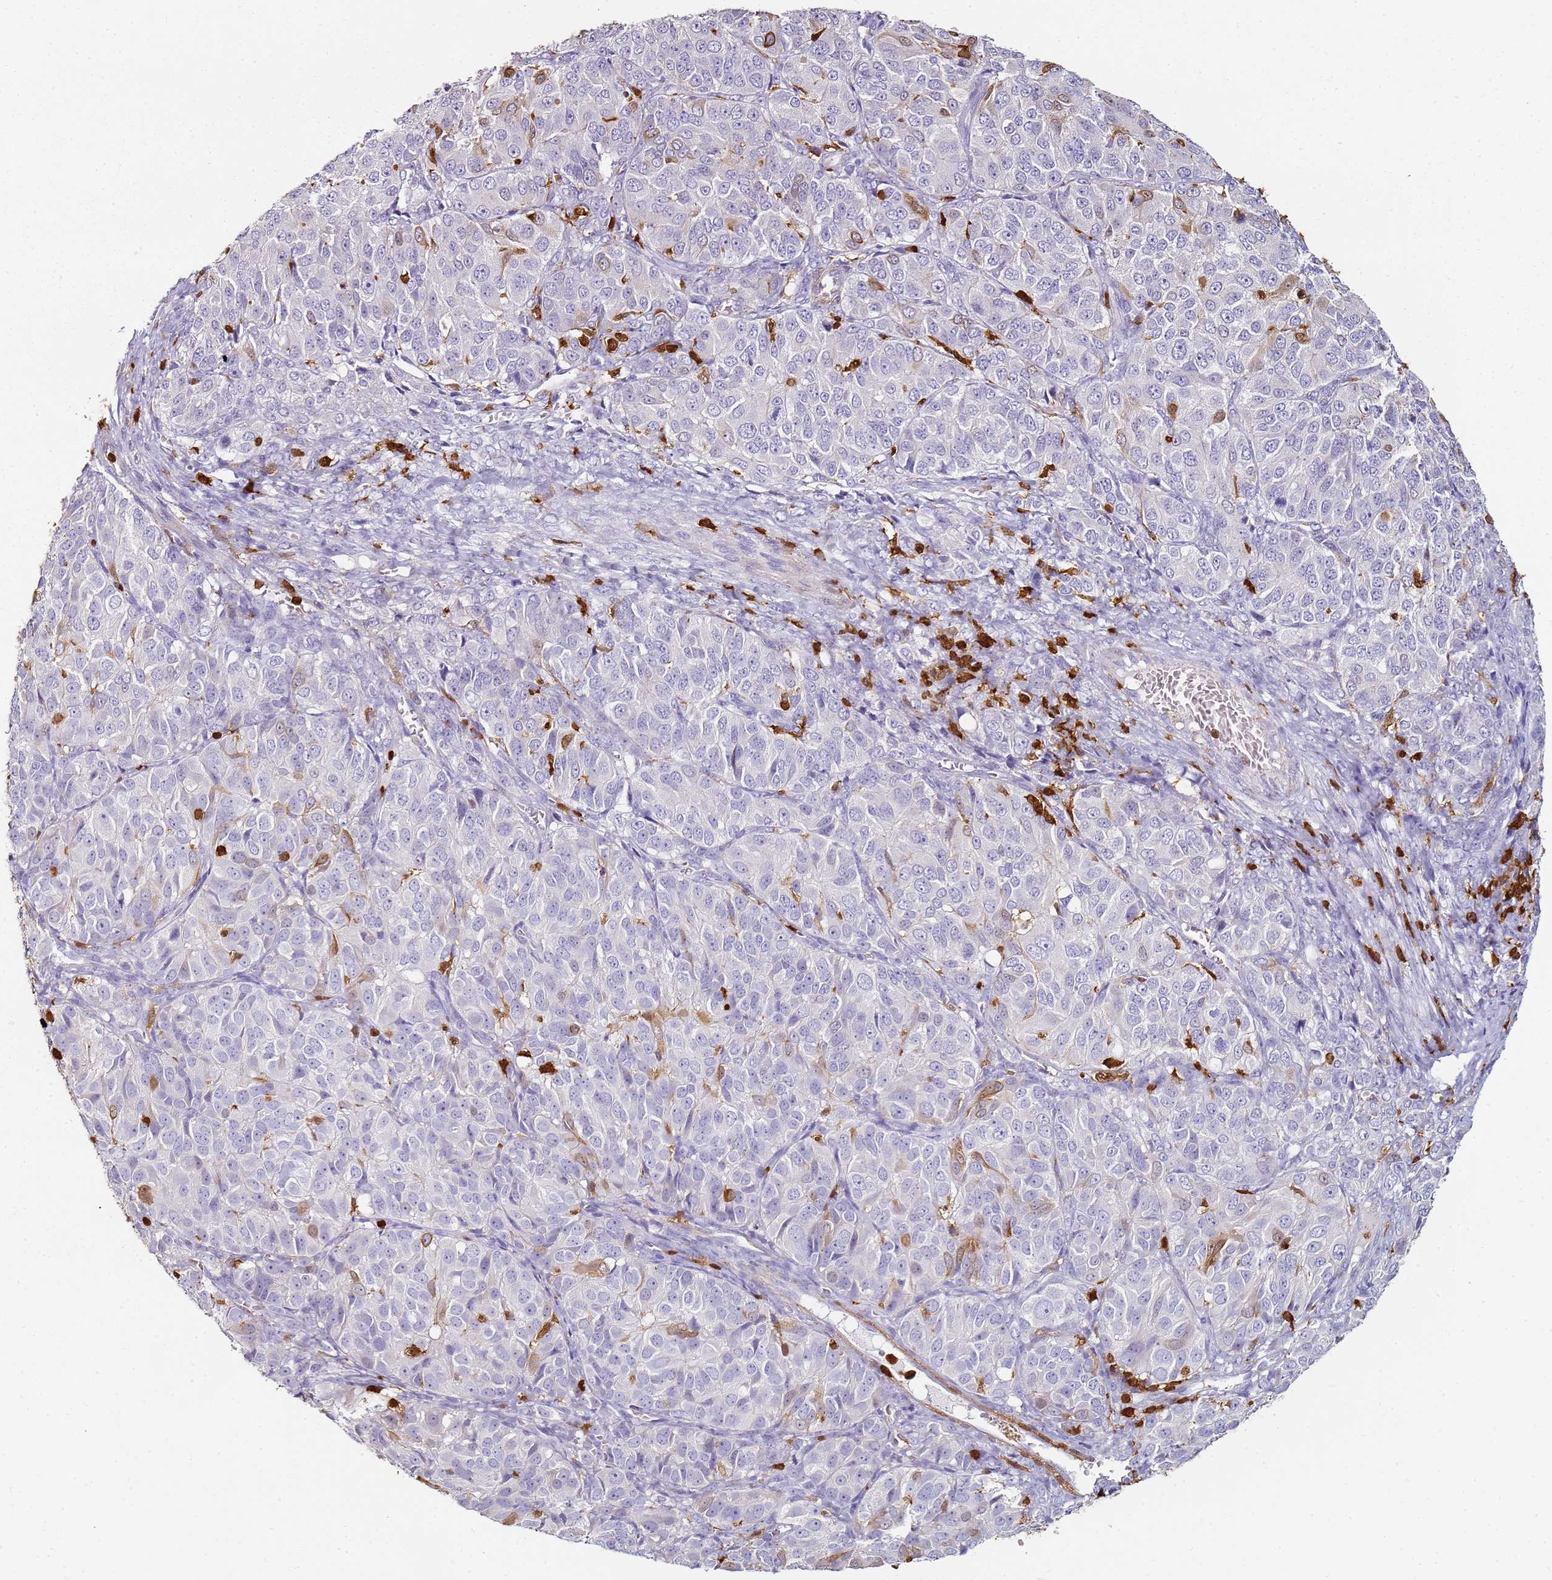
{"staining": {"intensity": "negative", "quantity": "none", "location": "none"}, "tissue": "ovarian cancer", "cell_type": "Tumor cells", "image_type": "cancer", "snomed": [{"axis": "morphology", "description": "Carcinoma, endometroid"}, {"axis": "topography", "description": "Ovary"}], "caption": "Protein analysis of ovarian cancer reveals no significant expression in tumor cells. Nuclei are stained in blue.", "gene": "S100A4", "patient": {"sex": "female", "age": 51}}